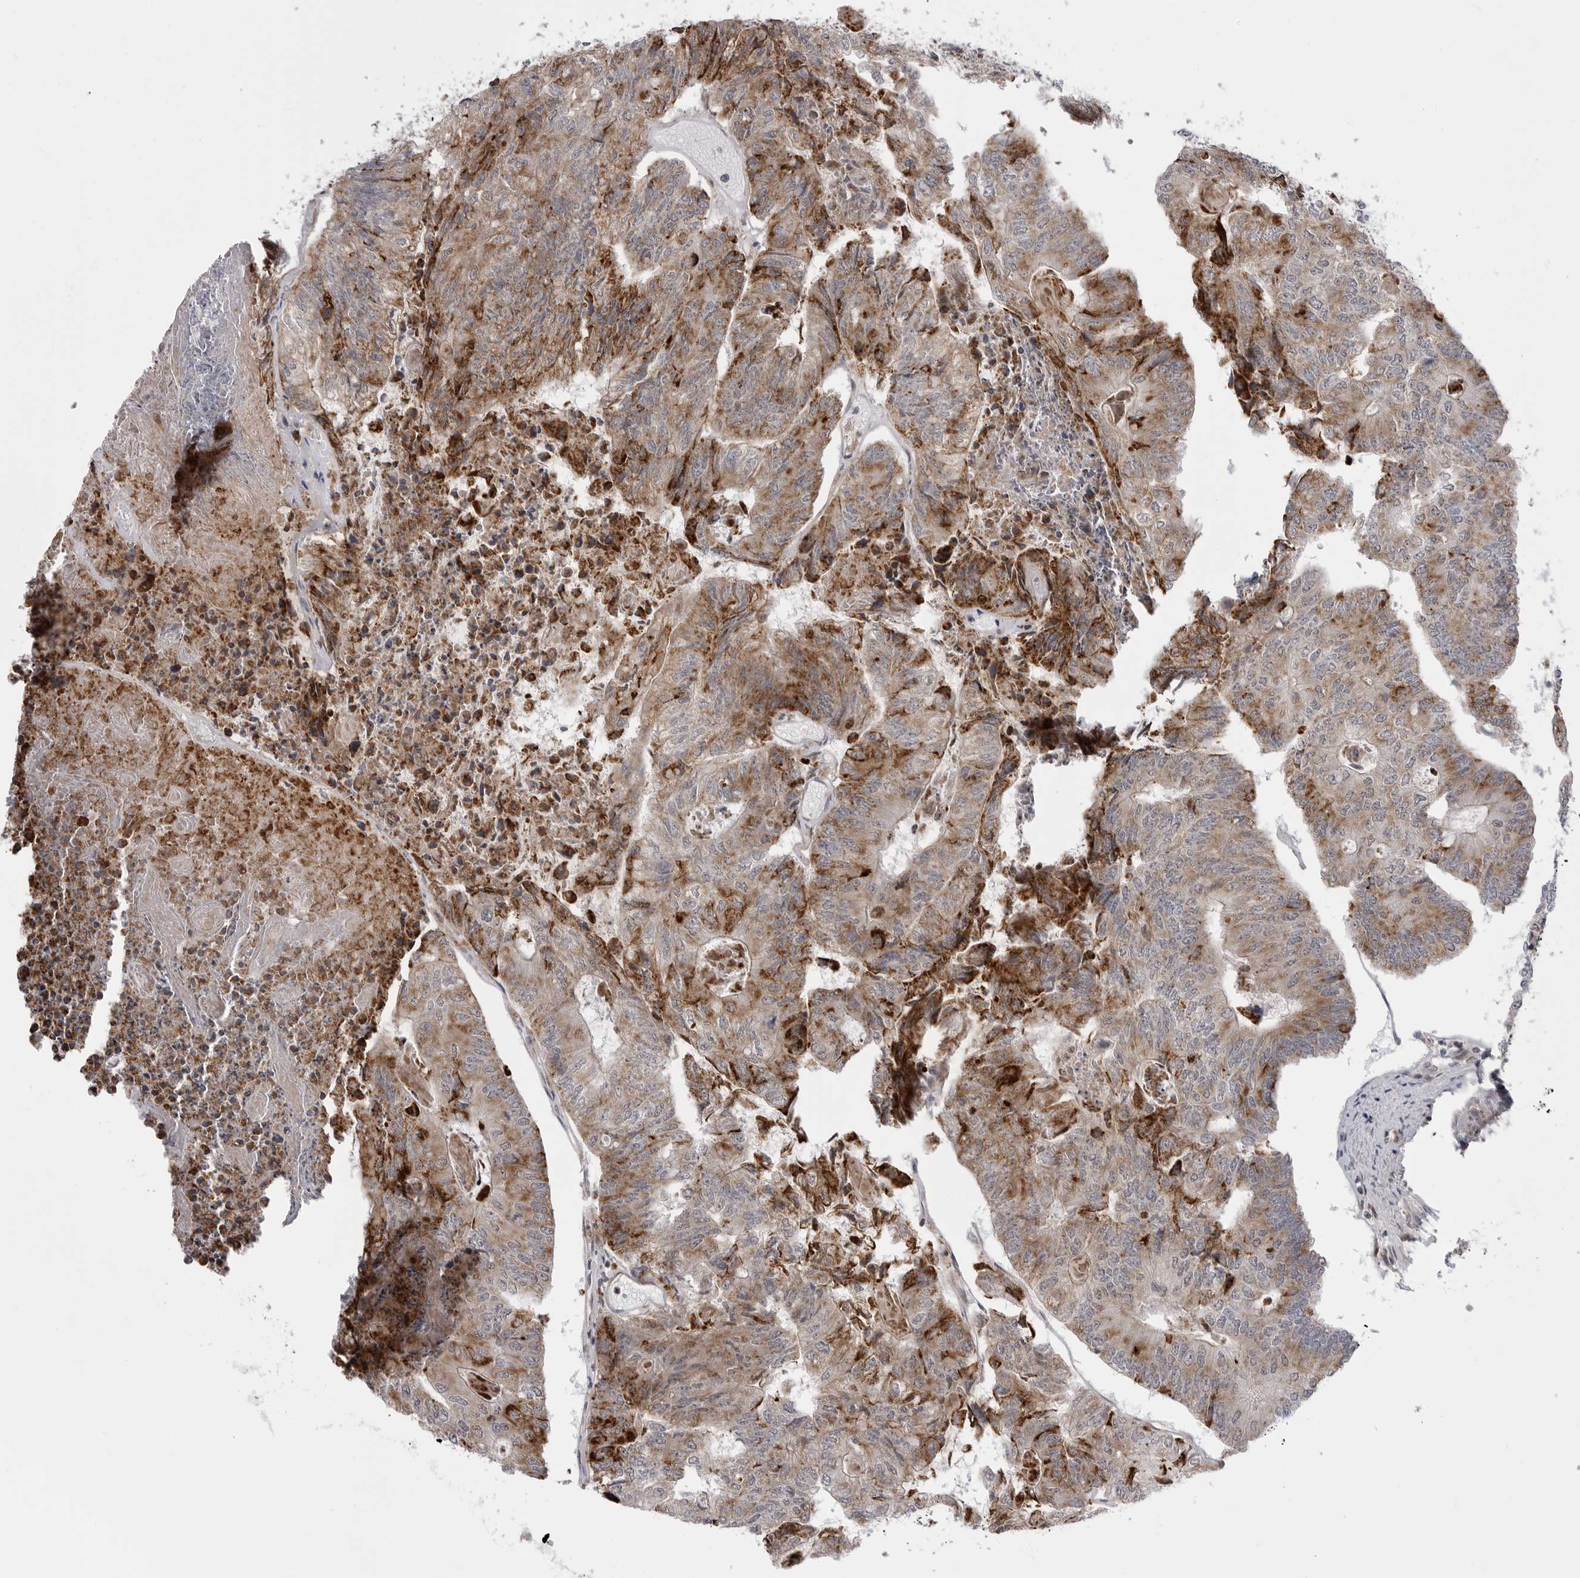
{"staining": {"intensity": "moderate", "quantity": ">75%", "location": "cytoplasmic/membranous"}, "tissue": "colorectal cancer", "cell_type": "Tumor cells", "image_type": "cancer", "snomed": [{"axis": "morphology", "description": "Adenocarcinoma, NOS"}, {"axis": "topography", "description": "Colon"}], "caption": "Colorectal cancer tissue shows moderate cytoplasmic/membranous staining in approximately >75% of tumor cells, visualized by immunohistochemistry.", "gene": "CCDC18", "patient": {"sex": "female", "age": 67}}